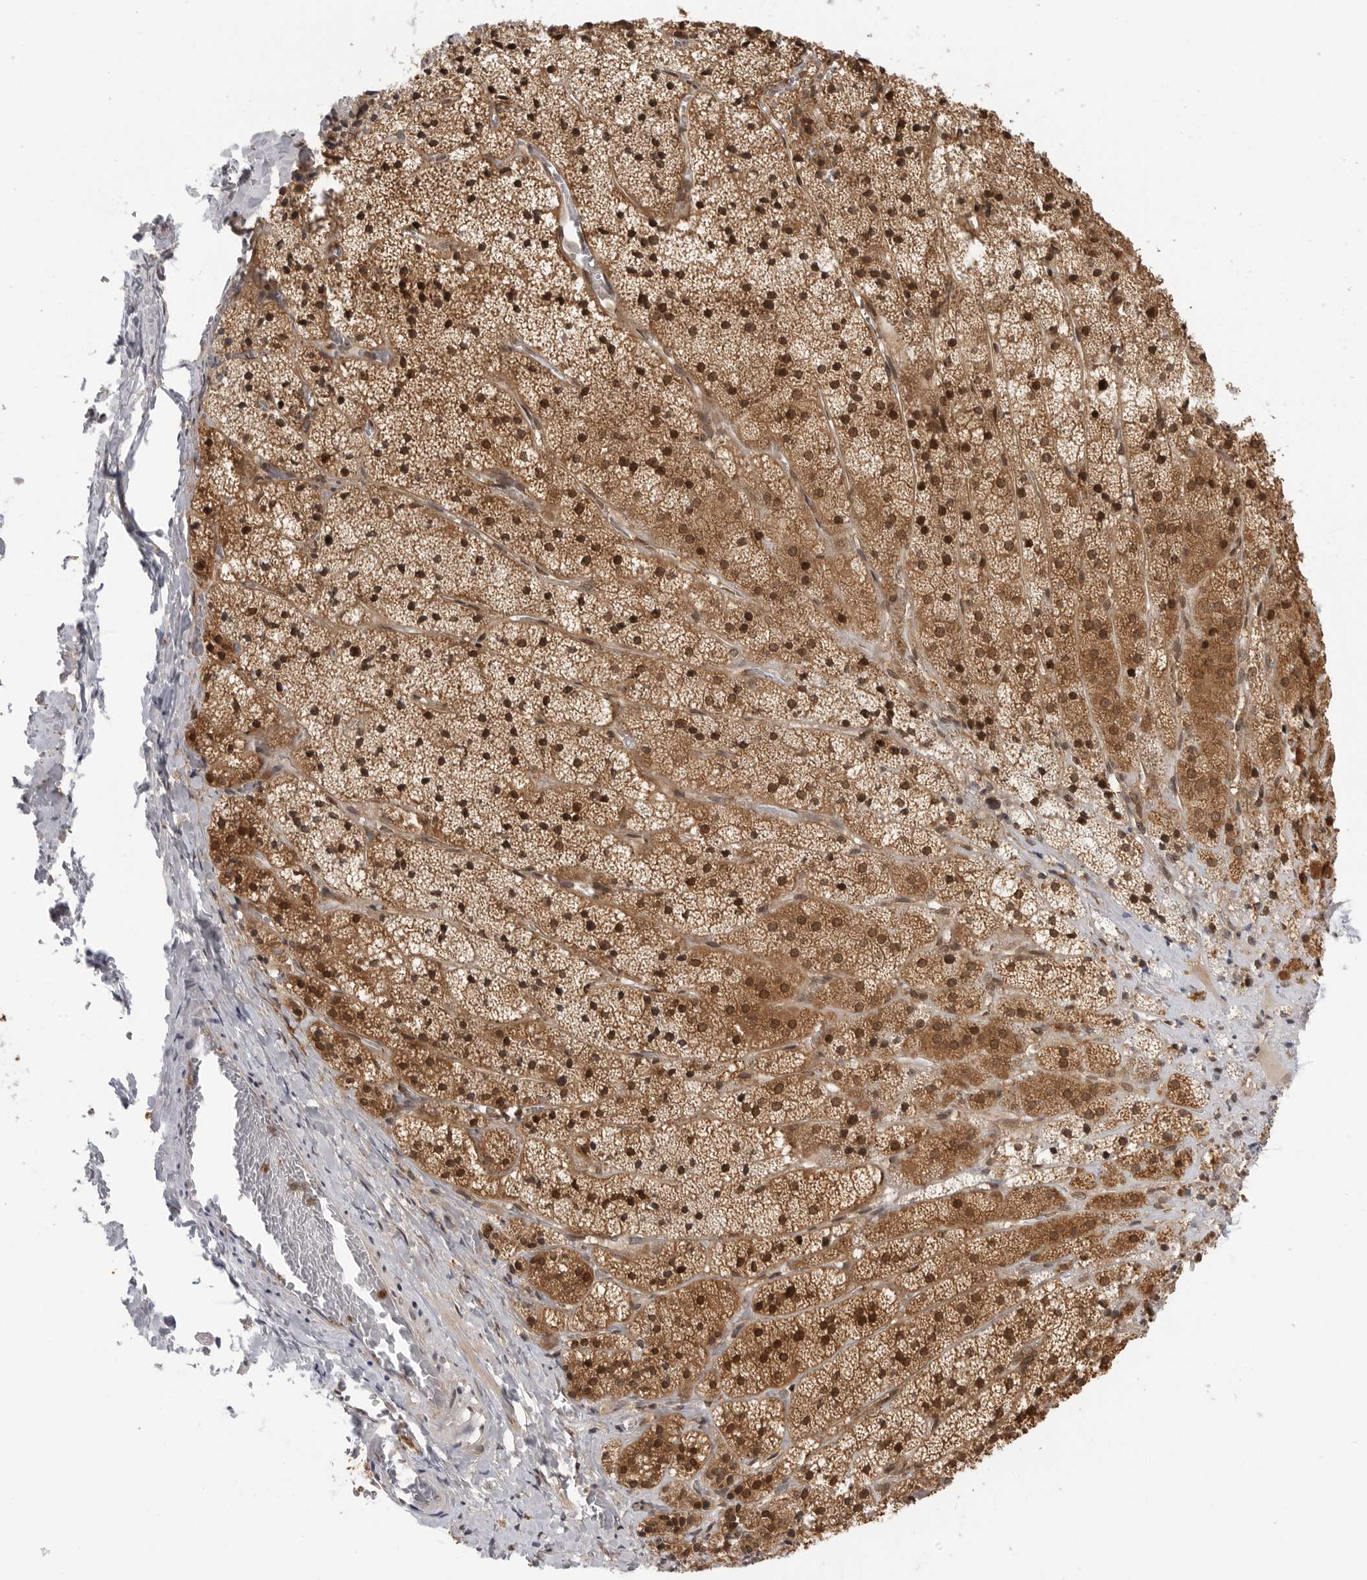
{"staining": {"intensity": "strong", "quantity": ">75%", "location": "cytoplasmic/membranous,nuclear"}, "tissue": "adrenal gland", "cell_type": "Glandular cells", "image_type": "normal", "snomed": [{"axis": "morphology", "description": "Normal tissue, NOS"}, {"axis": "topography", "description": "Adrenal gland"}], "caption": "Protein staining exhibits strong cytoplasmic/membranous,nuclear staining in about >75% of glandular cells in normal adrenal gland.", "gene": "SZRD1", "patient": {"sex": "female", "age": 44}}